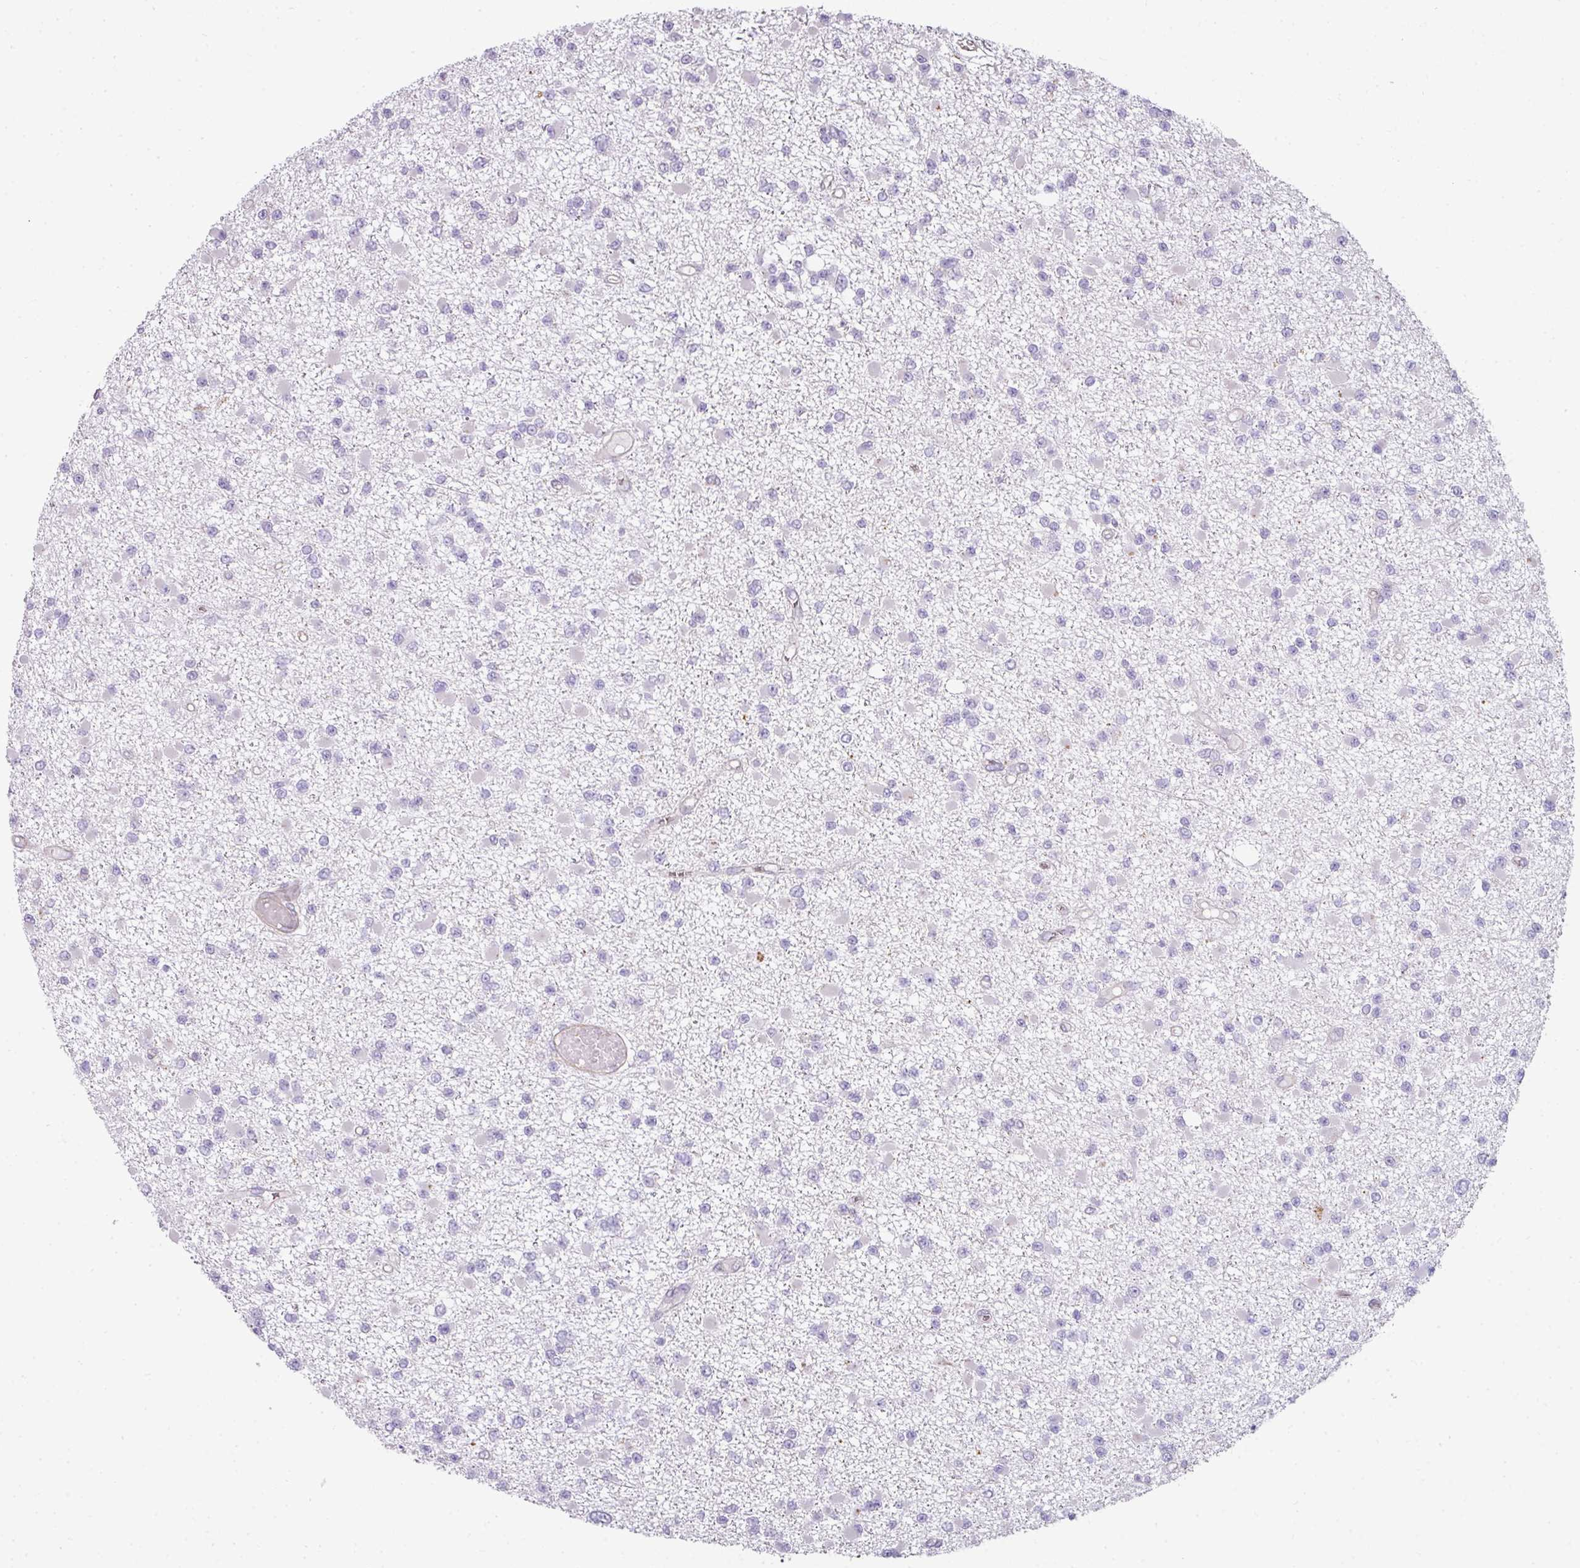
{"staining": {"intensity": "negative", "quantity": "none", "location": "none"}, "tissue": "glioma", "cell_type": "Tumor cells", "image_type": "cancer", "snomed": [{"axis": "morphology", "description": "Glioma, malignant, Low grade"}, {"axis": "topography", "description": "Brain"}], "caption": "Tumor cells are negative for protein expression in human glioma. (Immunohistochemistry, brightfield microscopy, high magnification).", "gene": "STAT5A", "patient": {"sex": "female", "age": 22}}